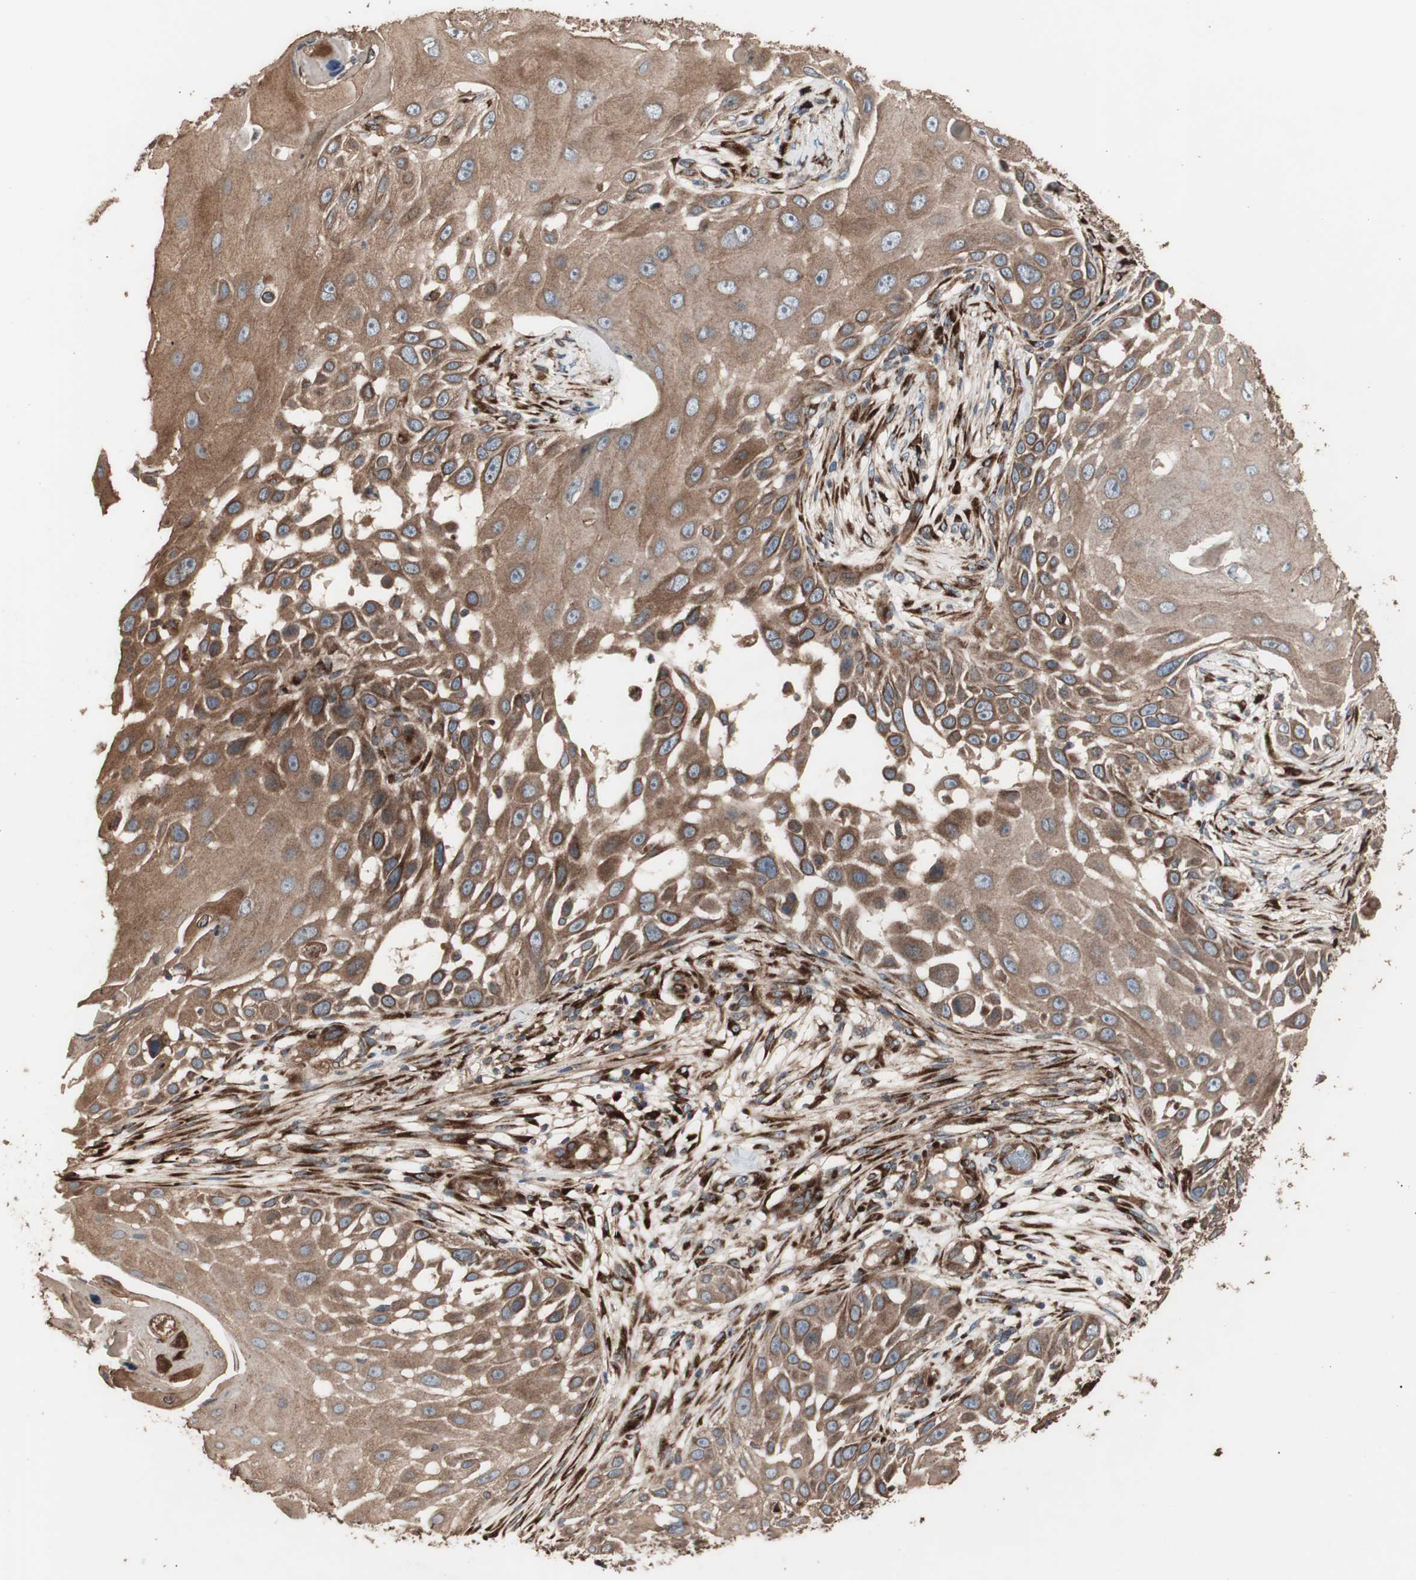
{"staining": {"intensity": "moderate", "quantity": ">75%", "location": "cytoplasmic/membranous"}, "tissue": "skin cancer", "cell_type": "Tumor cells", "image_type": "cancer", "snomed": [{"axis": "morphology", "description": "Squamous cell carcinoma, NOS"}, {"axis": "topography", "description": "Skin"}], "caption": "The immunohistochemical stain highlights moderate cytoplasmic/membranous staining in tumor cells of squamous cell carcinoma (skin) tissue. The protein is stained brown, and the nuclei are stained in blue (DAB (3,3'-diaminobenzidine) IHC with brightfield microscopy, high magnification).", "gene": "LZTS1", "patient": {"sex": "female", "age": 44}}